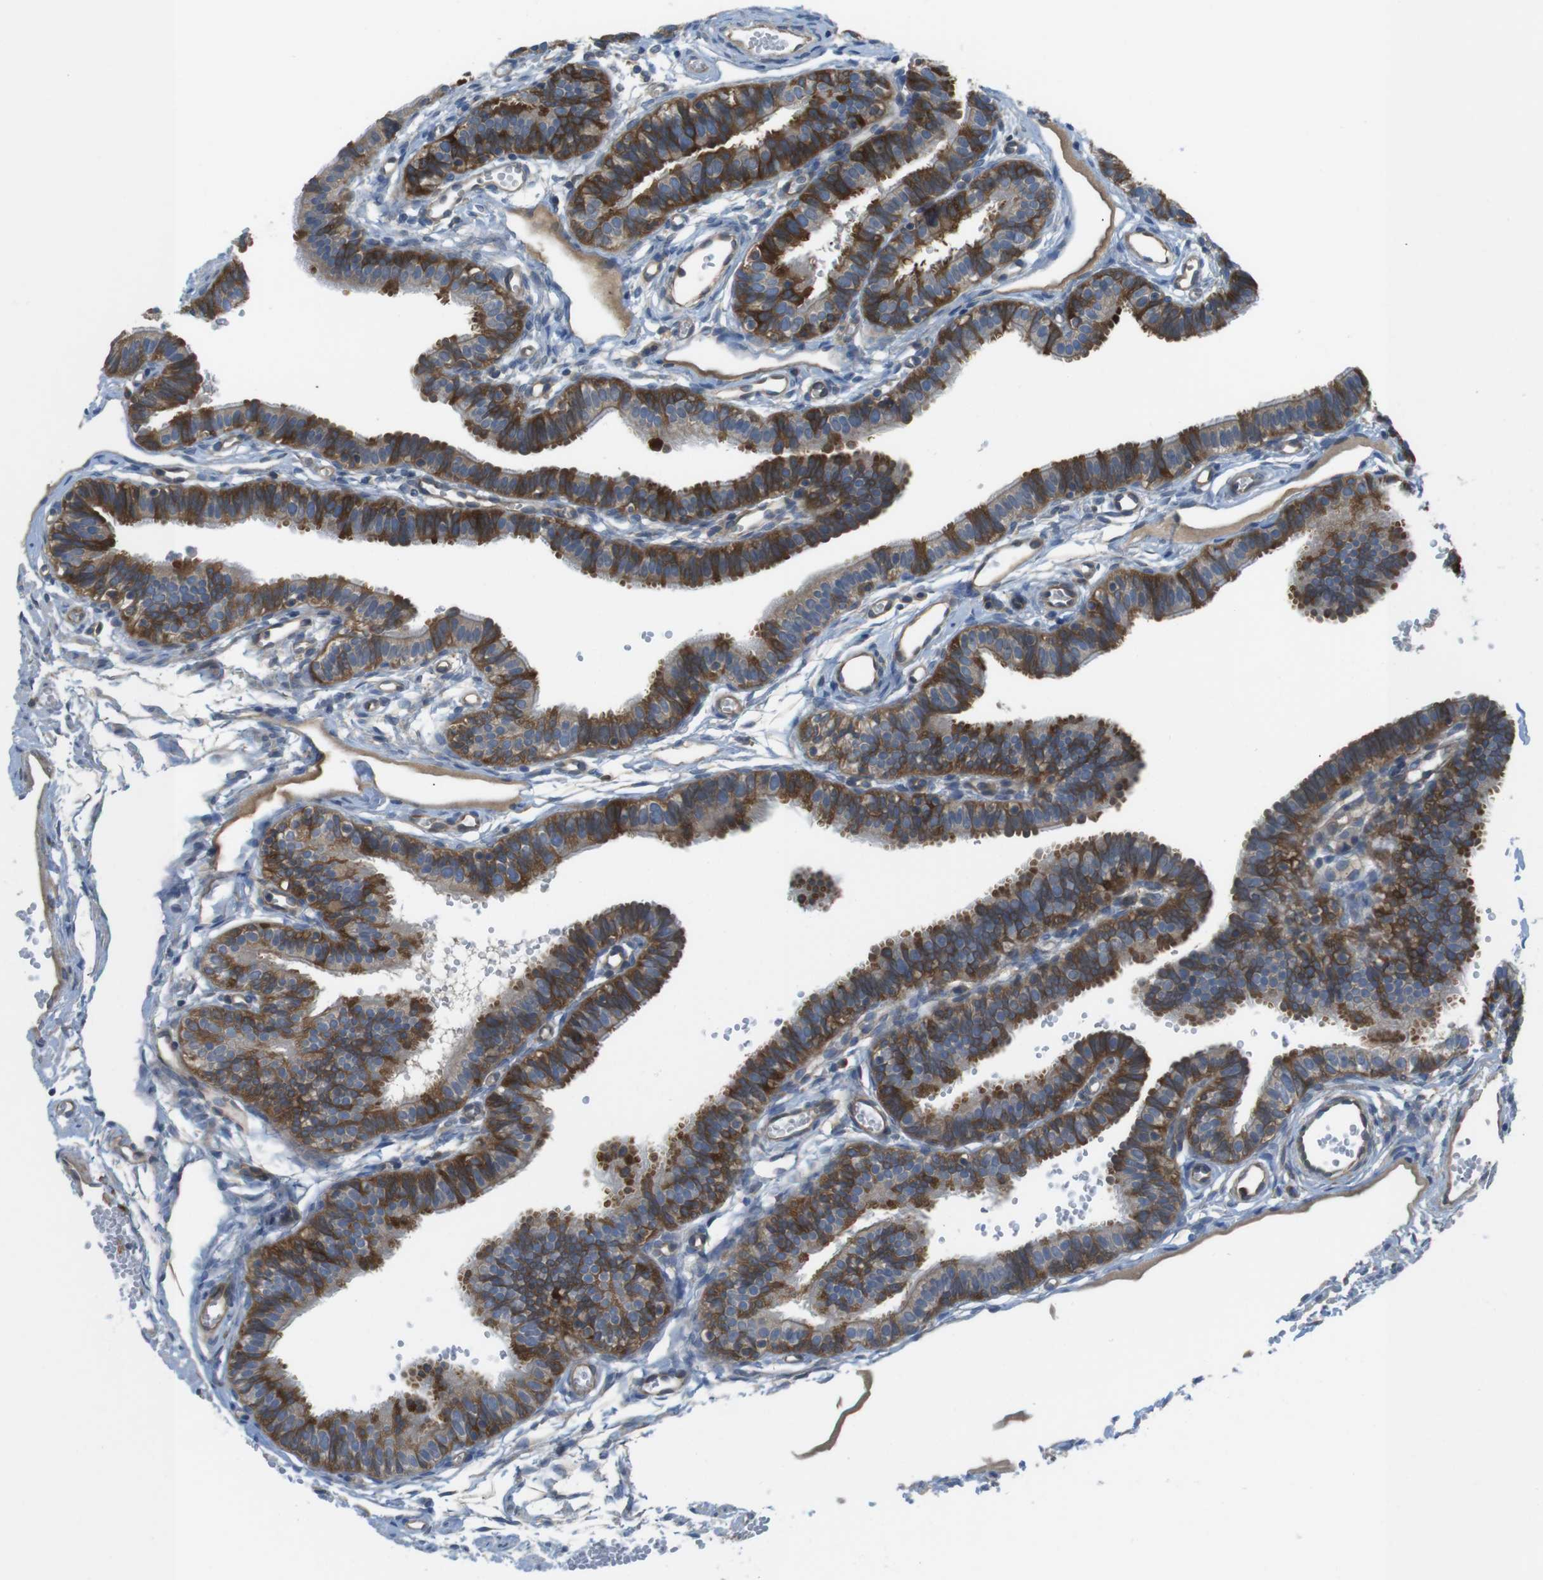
{"staining": {"intensity": "strong", "quantity": ">75%", "location": "cytoplasmic/membranous"}, "tissue": "fallopian tube", "cell_type": "Glandular cells", "image_type": "normal", "snomed": [{"axis": "morphology", "description": "Normal tissue, NOS"}, {"axis": "topography", "description": "Fallopian tube"}, {"axis": "topography", "description": "Placenta"}], "caption": "Brown immunohistochemical staining in unremarkable fallopian tube shows strong cytoplasmic/membranous positivity in approximately >75% of glandular cells.", "gene": "MTHFD1L", "patient": {"sex": "female", "age": 34}}